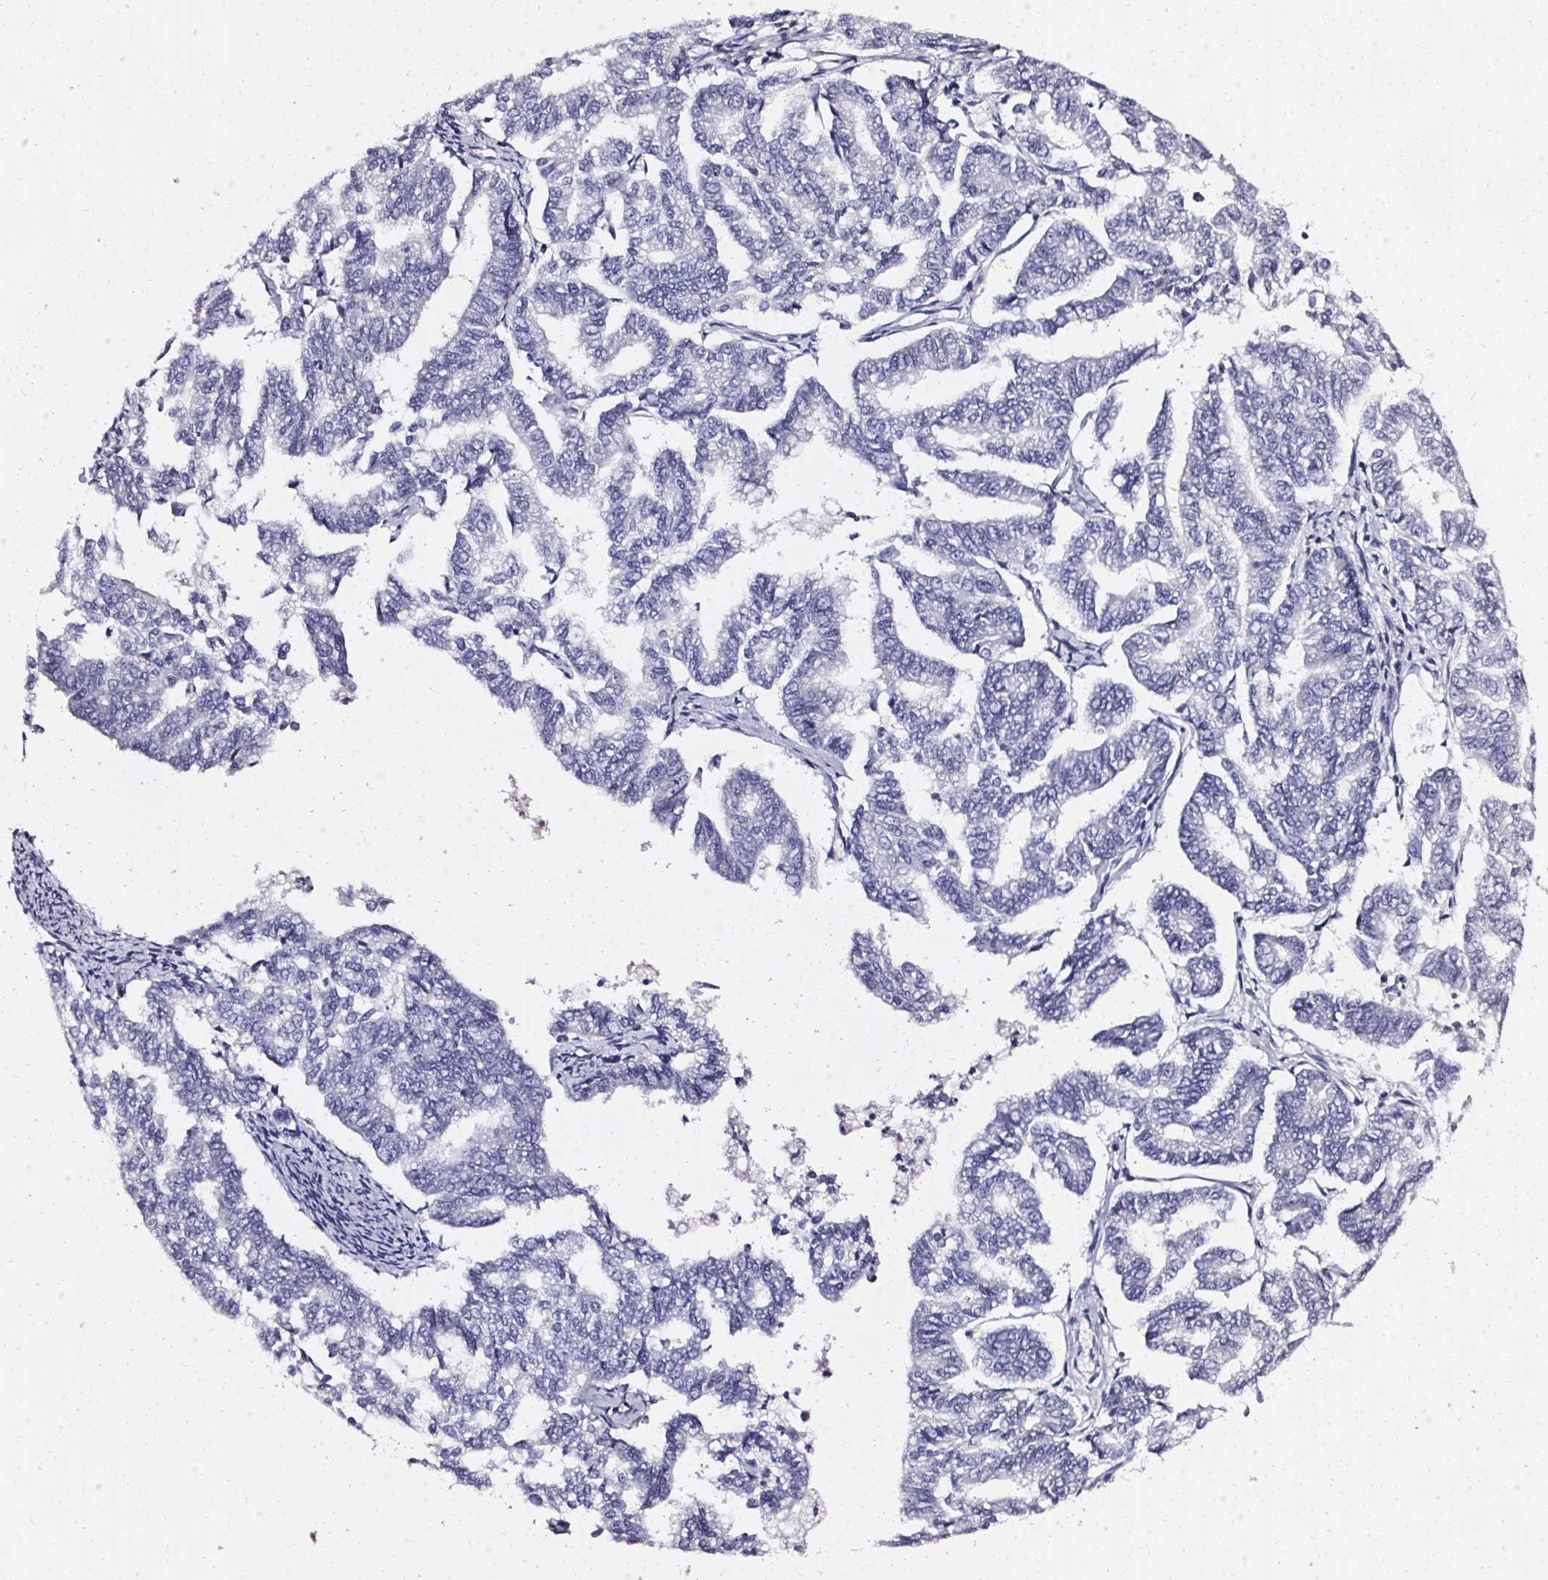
{"staining": {"intensity": "negative", "quantity": "none", "location": "none"}, "tissue": "endometrial cancer", "cell_type": "Tumor cells", "image_type": "cancer", "snomed": [{"axis": "morphology", "description": "Adenocarcinoma, NOS"}, {"axis": "topography", "description": "Endometrium"}], "caption": "DAB immunohistochemical staining of endometrial adenocarcinoma reveals no significant staining in tumor cells.", "gene": "GP6", "patient": {"sex": "female", "age": 79}}